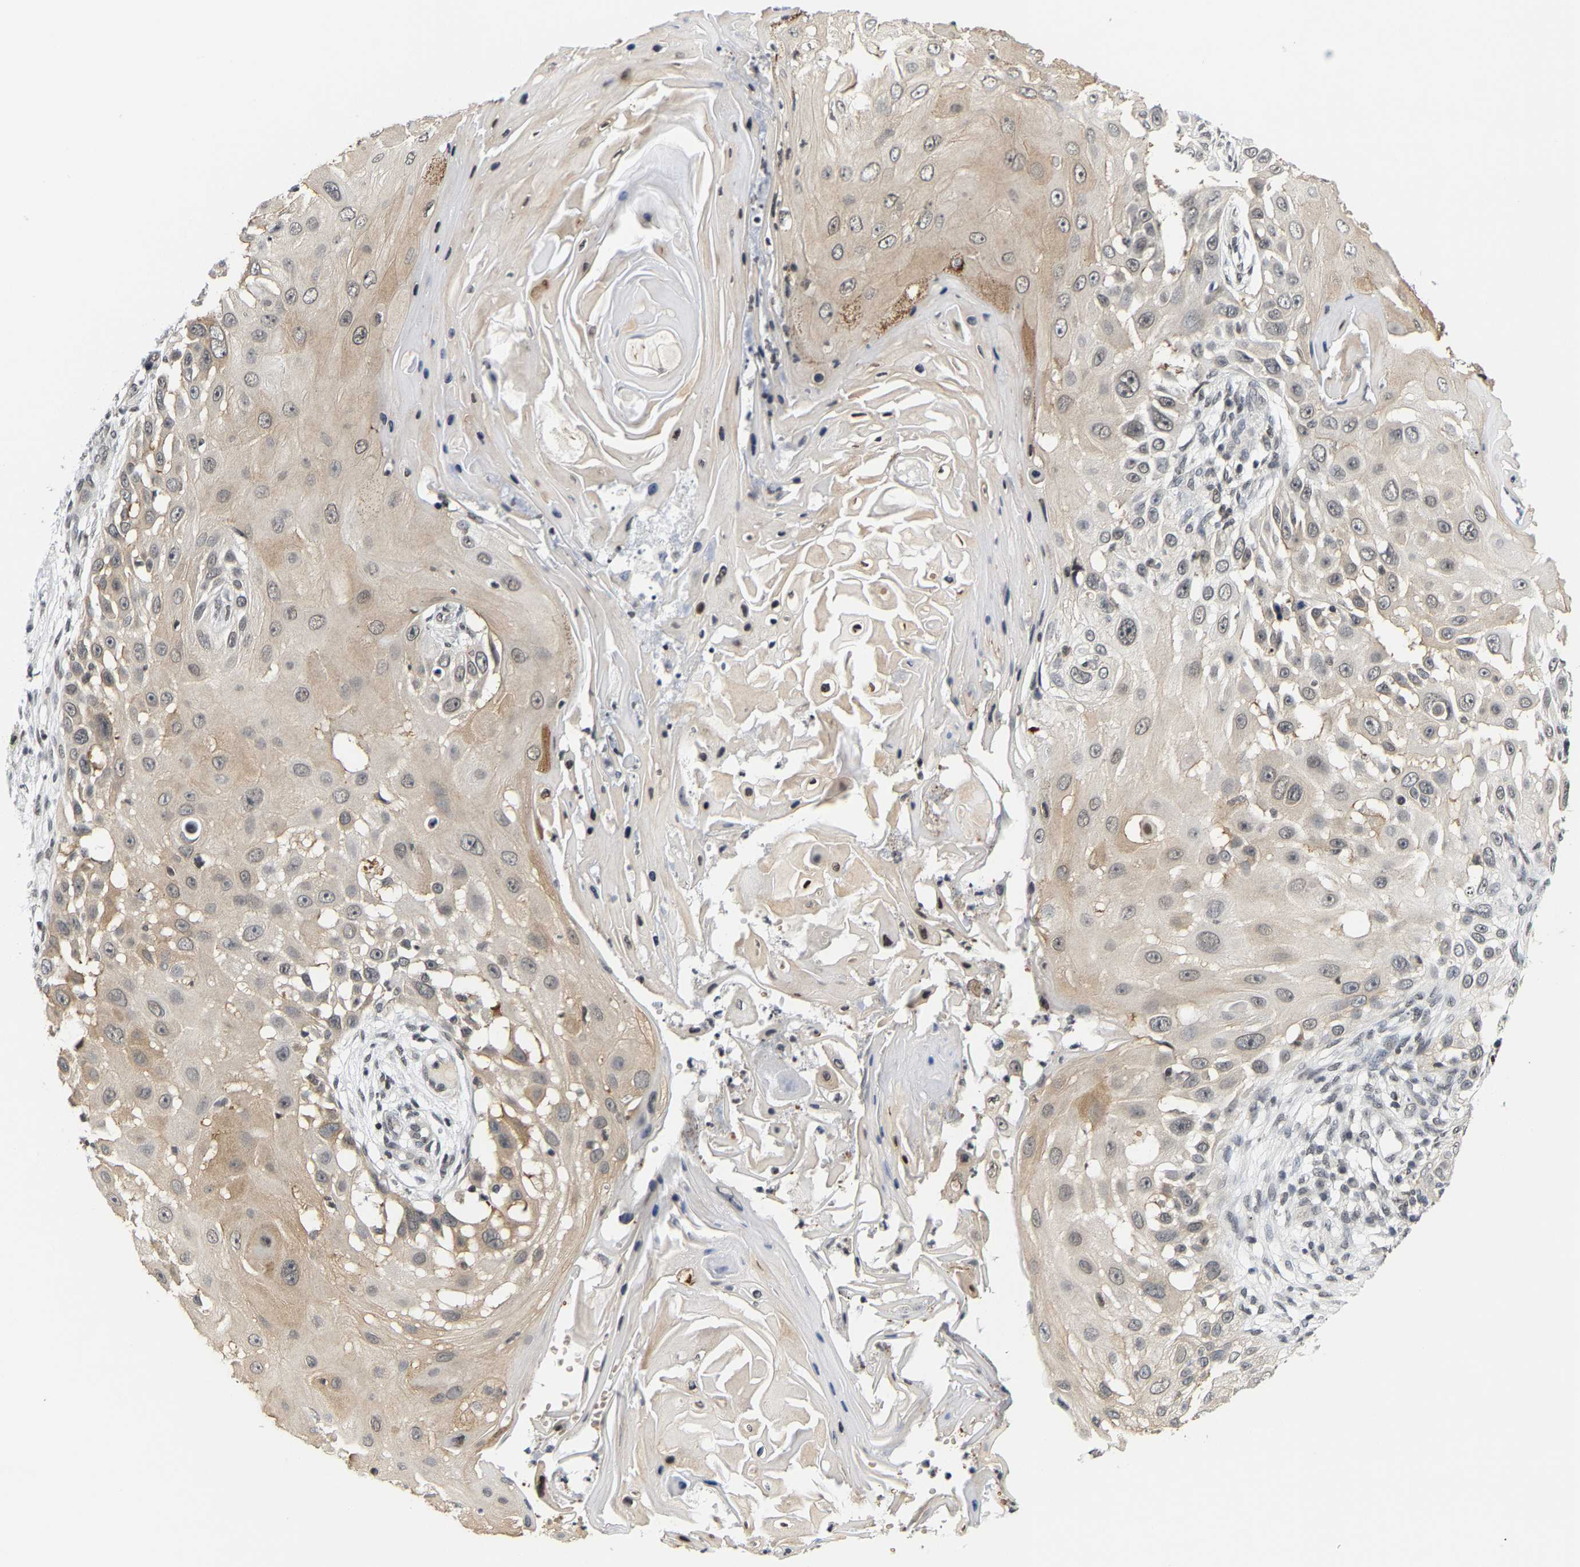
{"staining": {"intensity": "weak", "quantity": ">75%", "location": "cytoplasmic/membranous"}, "tissue": "skin cancer", "cell_type": "Tumor cells", "image_type": "cancer", "snomed": [{"axis": "morphology", "description": "Squamous cell carcinoma, NOS"}, {"axis": "topography", "description": "Skin"}], "caption": "The immunohistochemical stain labels weak cytoplasmic/membranous expression in tumor cells of skin cancer (squamous cell carcinoma) tissue.", "gene": "ANKRD6", "patient": {"sex": "female", "age": 44}}